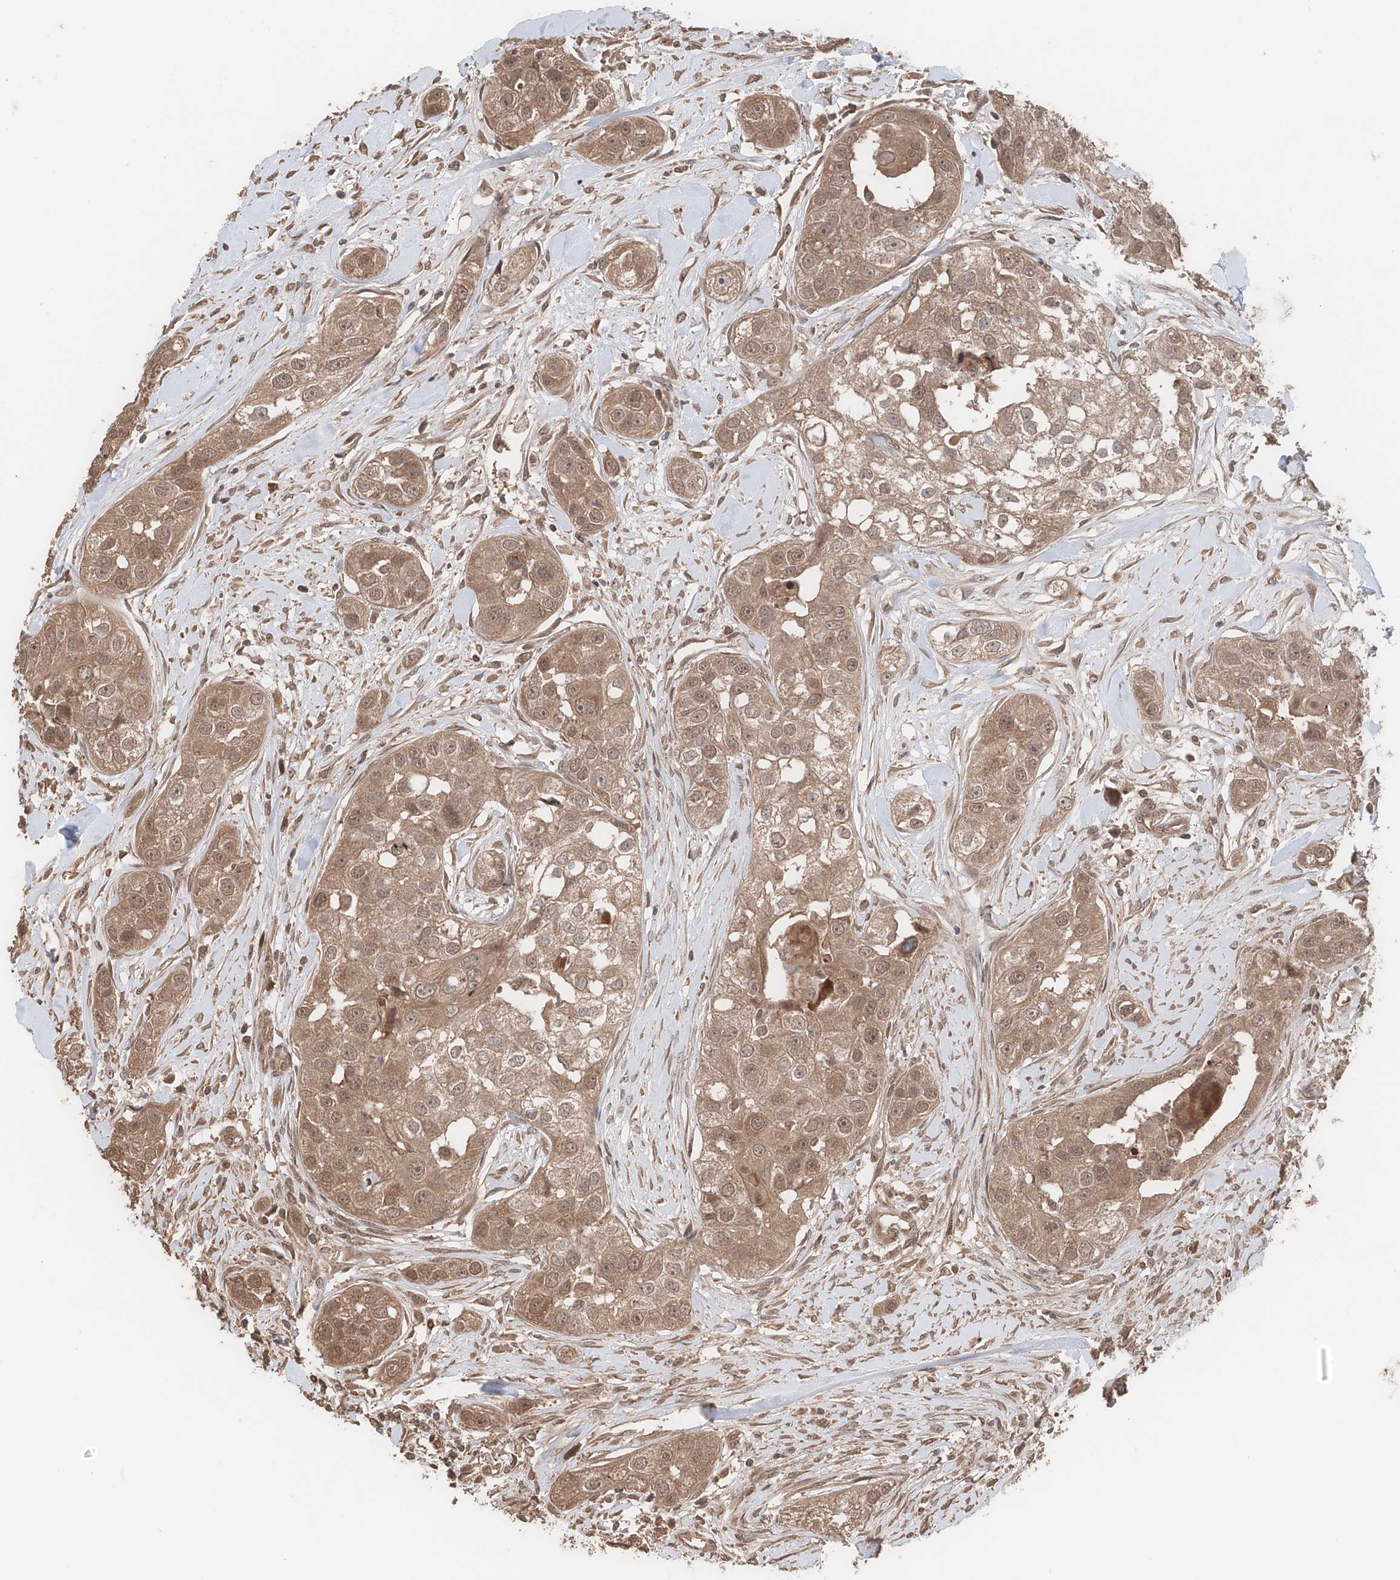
{"staining": {"intensity": "moderate", "quantity": ">75%", "location": "cytoplasmic/membranous,nuclear"}, "tissue": "head and neck cancer", "cell_type": "Tumor cells", "image_type": "cancer", "snomed": [{"axis": "morphology", "description": "Normal tissue, NOS"}, {"axis": "morphology", "description": "Squamous cell carcinoma, NOS"}, {"axis": "topography", "description": "Skeletal muscle"}, {"axis": "topography", "description": "Head-Neck"}], "caption": "Squamous cell carcinoma (head and neck) stained with immunohistochemistry (IHC) exhibits moderate cytoplasmic/membranous and nuclear expression in about >75% of tumor cells.", "gene": "FAM135A", "patient": {"sex": "male", "age": 51}}